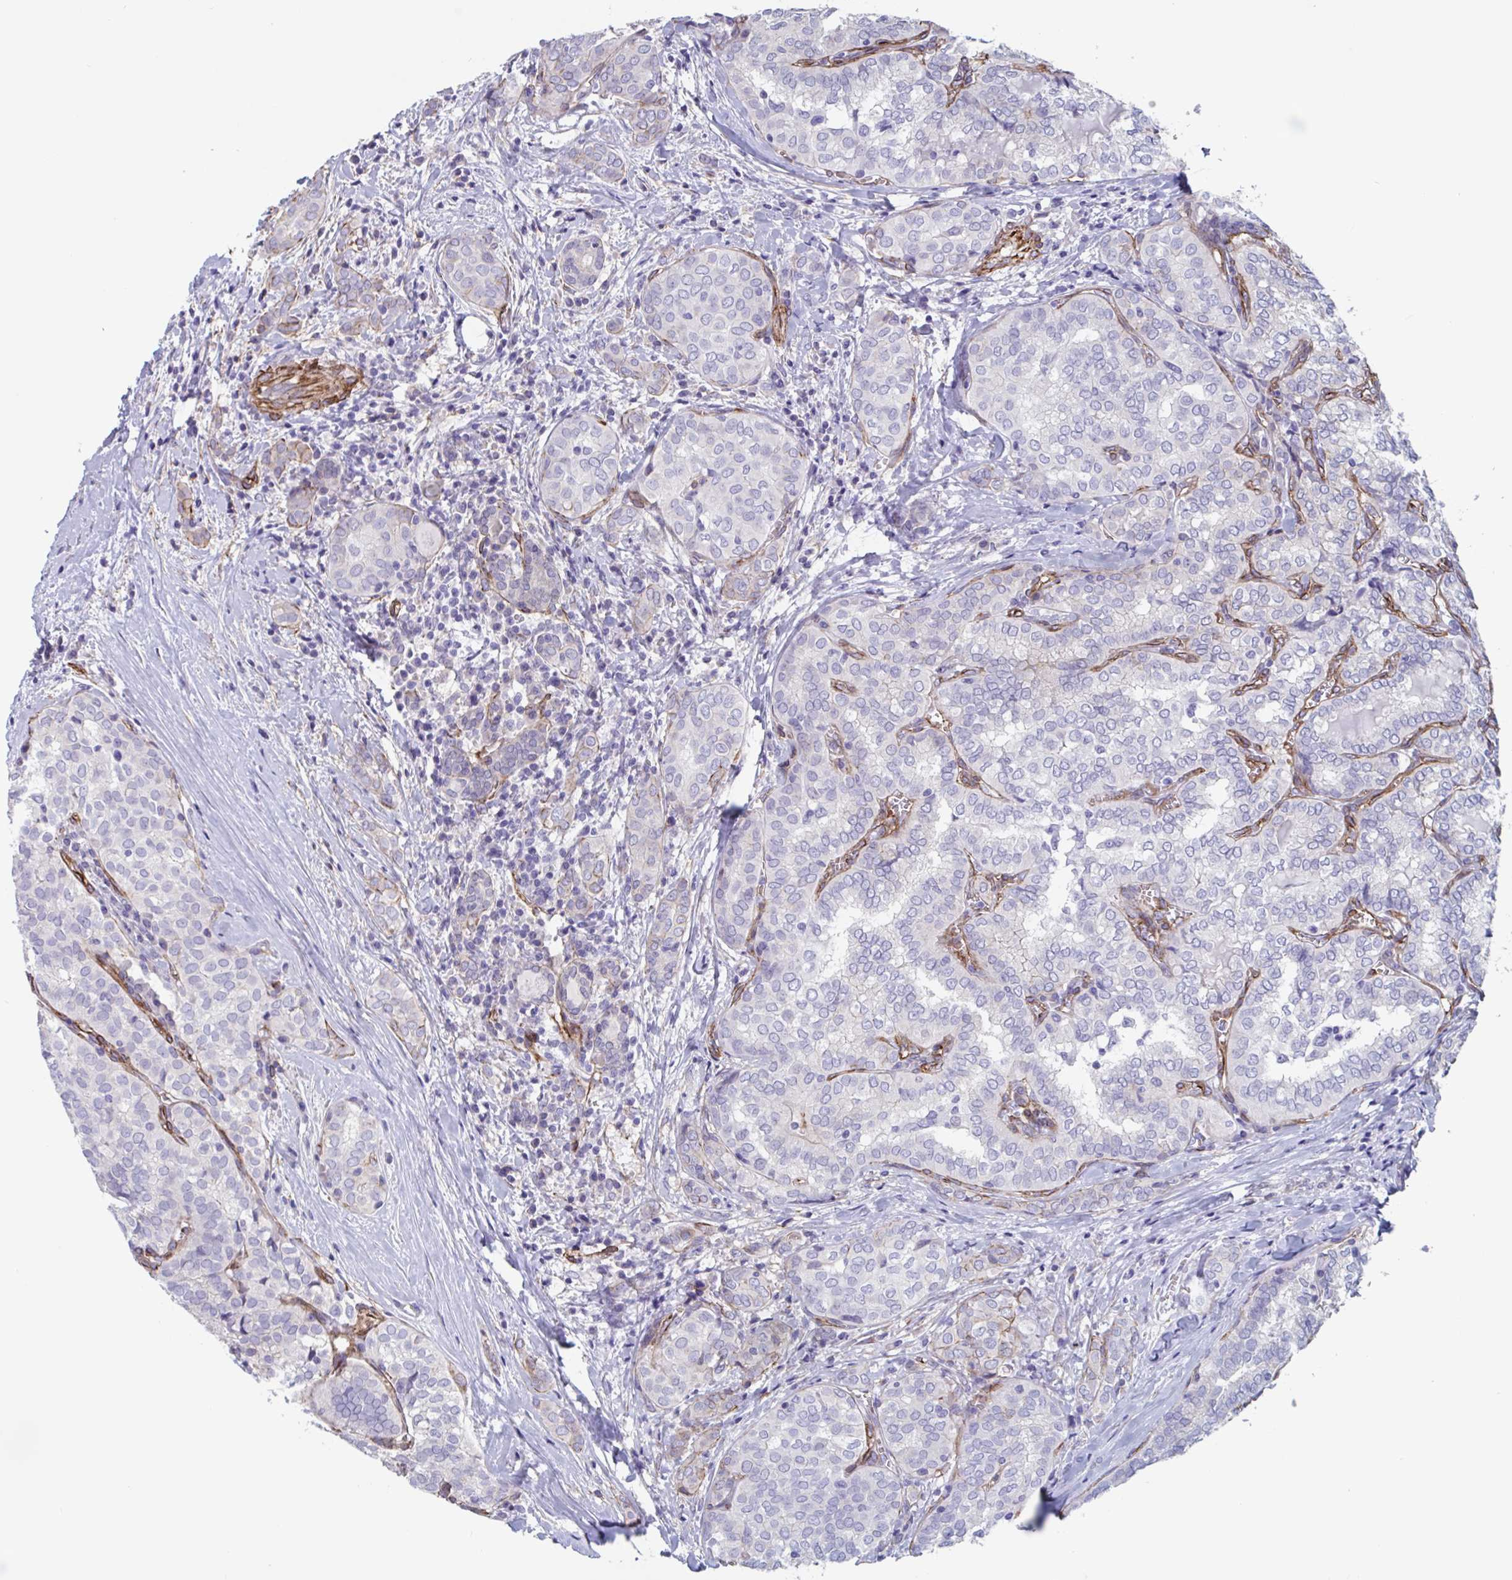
{"staining": {"intensity": "negative", "quantity": "none", "location": "none"}, "tissue": "thyroid cancer", "cell_type": "Tumor cells", "image_type": "cancer", "snomed": [{"axis": "morphology", "description": "Papillary adenocarcinoma, NOS"}, {"axis": "topography", "description": "Thyroid gland"}], "caption": "This is a photomicrograph of immunohistochemistry (IHC) staining of thyroid papillary adenocarcinoma, which shows no staining in tumor cells.", "gene": "CITED4", "patient": {"sex": "female", "age": 30}}